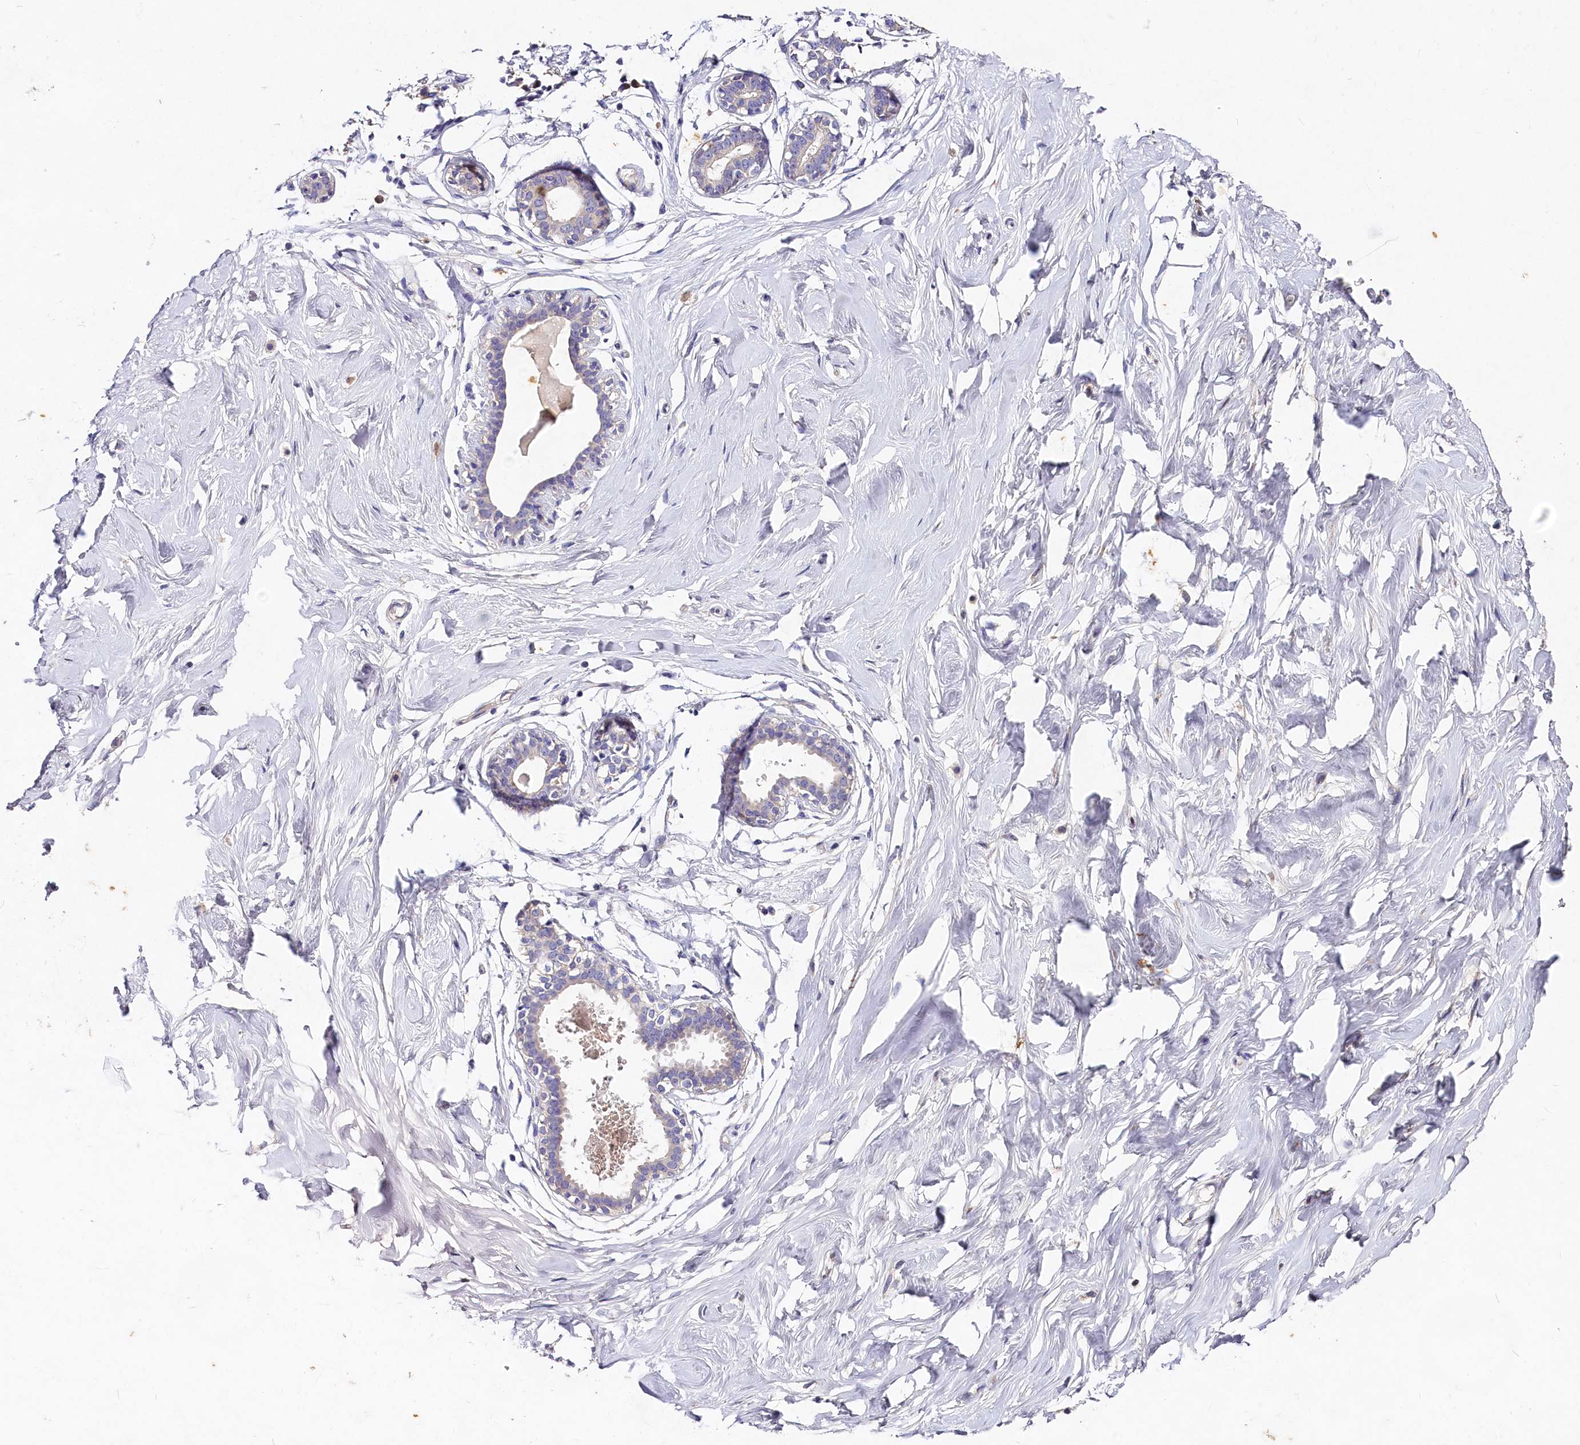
{"staining": {"intensity": "negative", "quantity": "none", "location": "none"}, "tissue": "breast", "cell_type": "Adipocytes", "image_type": "normal", "snomed": [{"axis": "morphology", "description": "Normal tissue, NOS"}, {"axis": "morphology", "description": "Adenoma, NOS"}, {"axis": "topography", "description": "Breast"}], "caption": "Adipocytes show no significant protein positivity in normal breast.", "gene": "ST7L", "patient": {"sex": "female", "age": 23}}